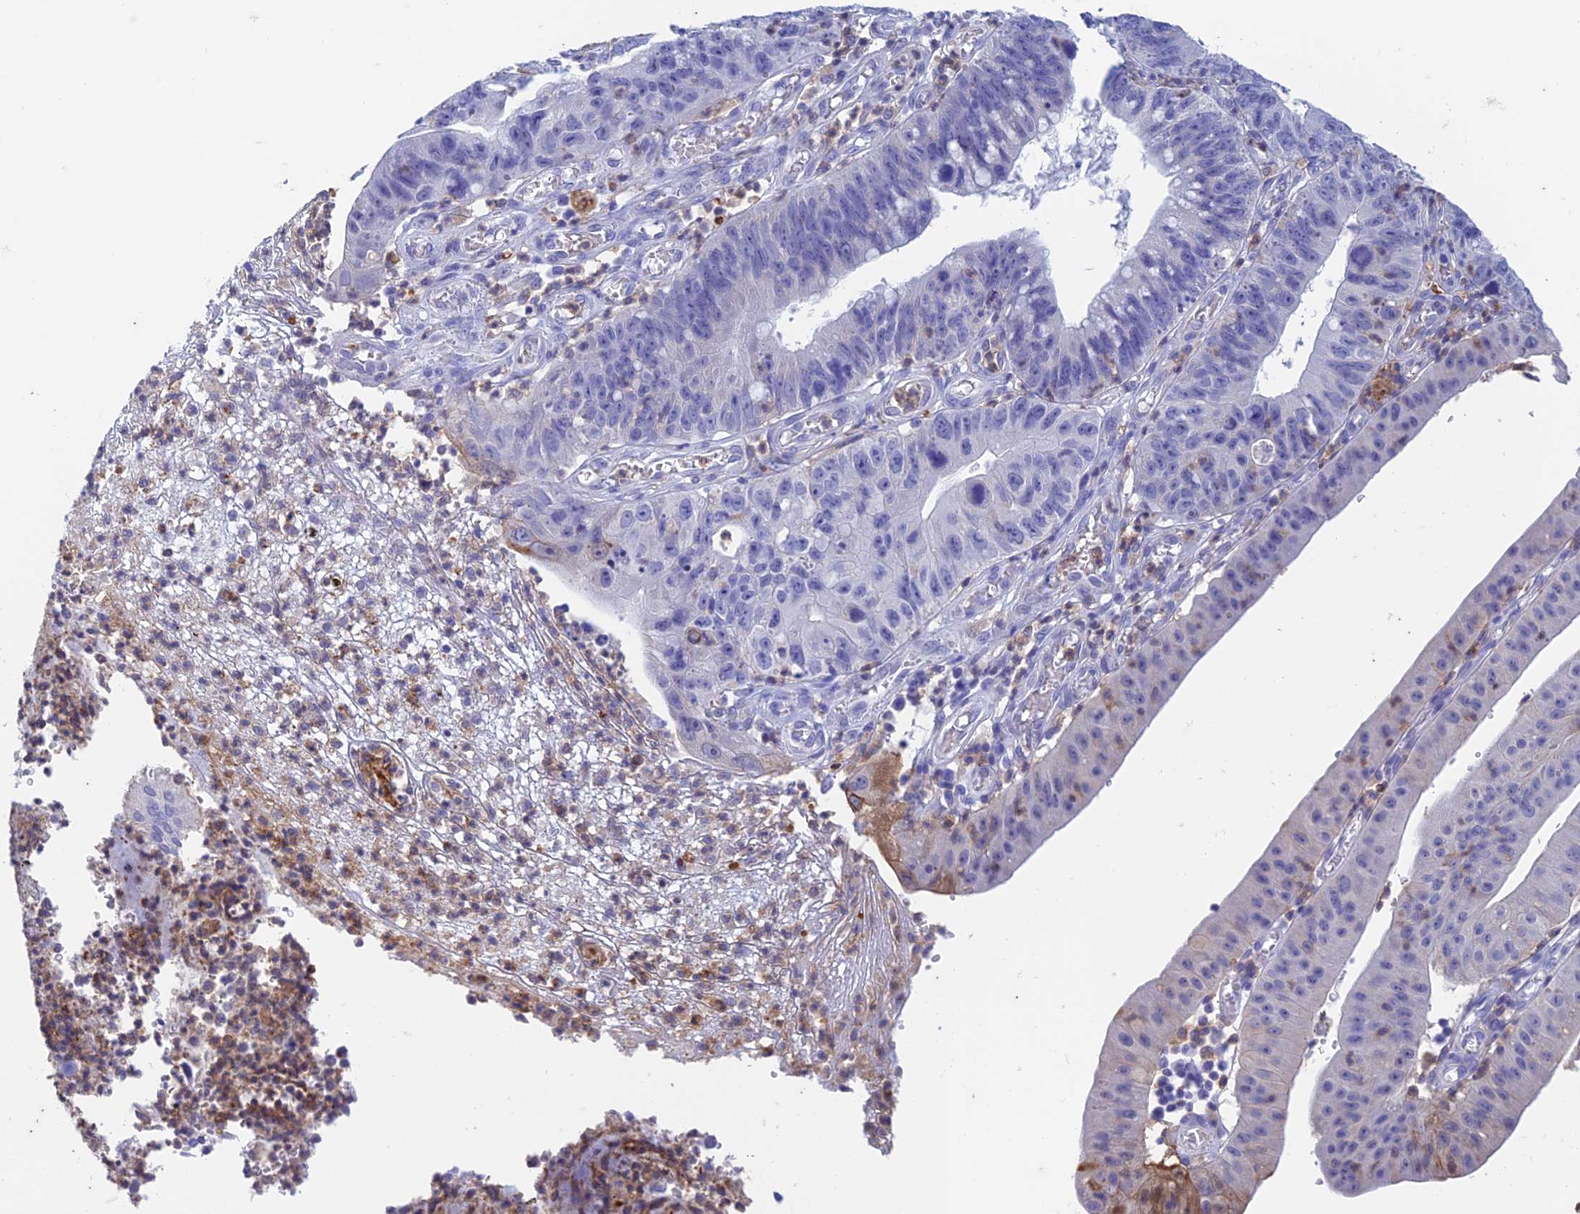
{"staining": {"intensity": "negative", "quantity": "none", "location": "none"}, "tissue": "stomach cancer", "cell_type": "Tumor cells", "image_type": "cancer", "snomed": [{"axis": "morphology", "description": "Adenocarcinoma, NOS"}, {"axis": "topography", "description": "Stomach"}], "caption": "IHC of stomach adenocarcinoma demonstrates no staining in tumor cells.", "gene": "FGF7", "patient": {"sex": "male", "age": 59}}